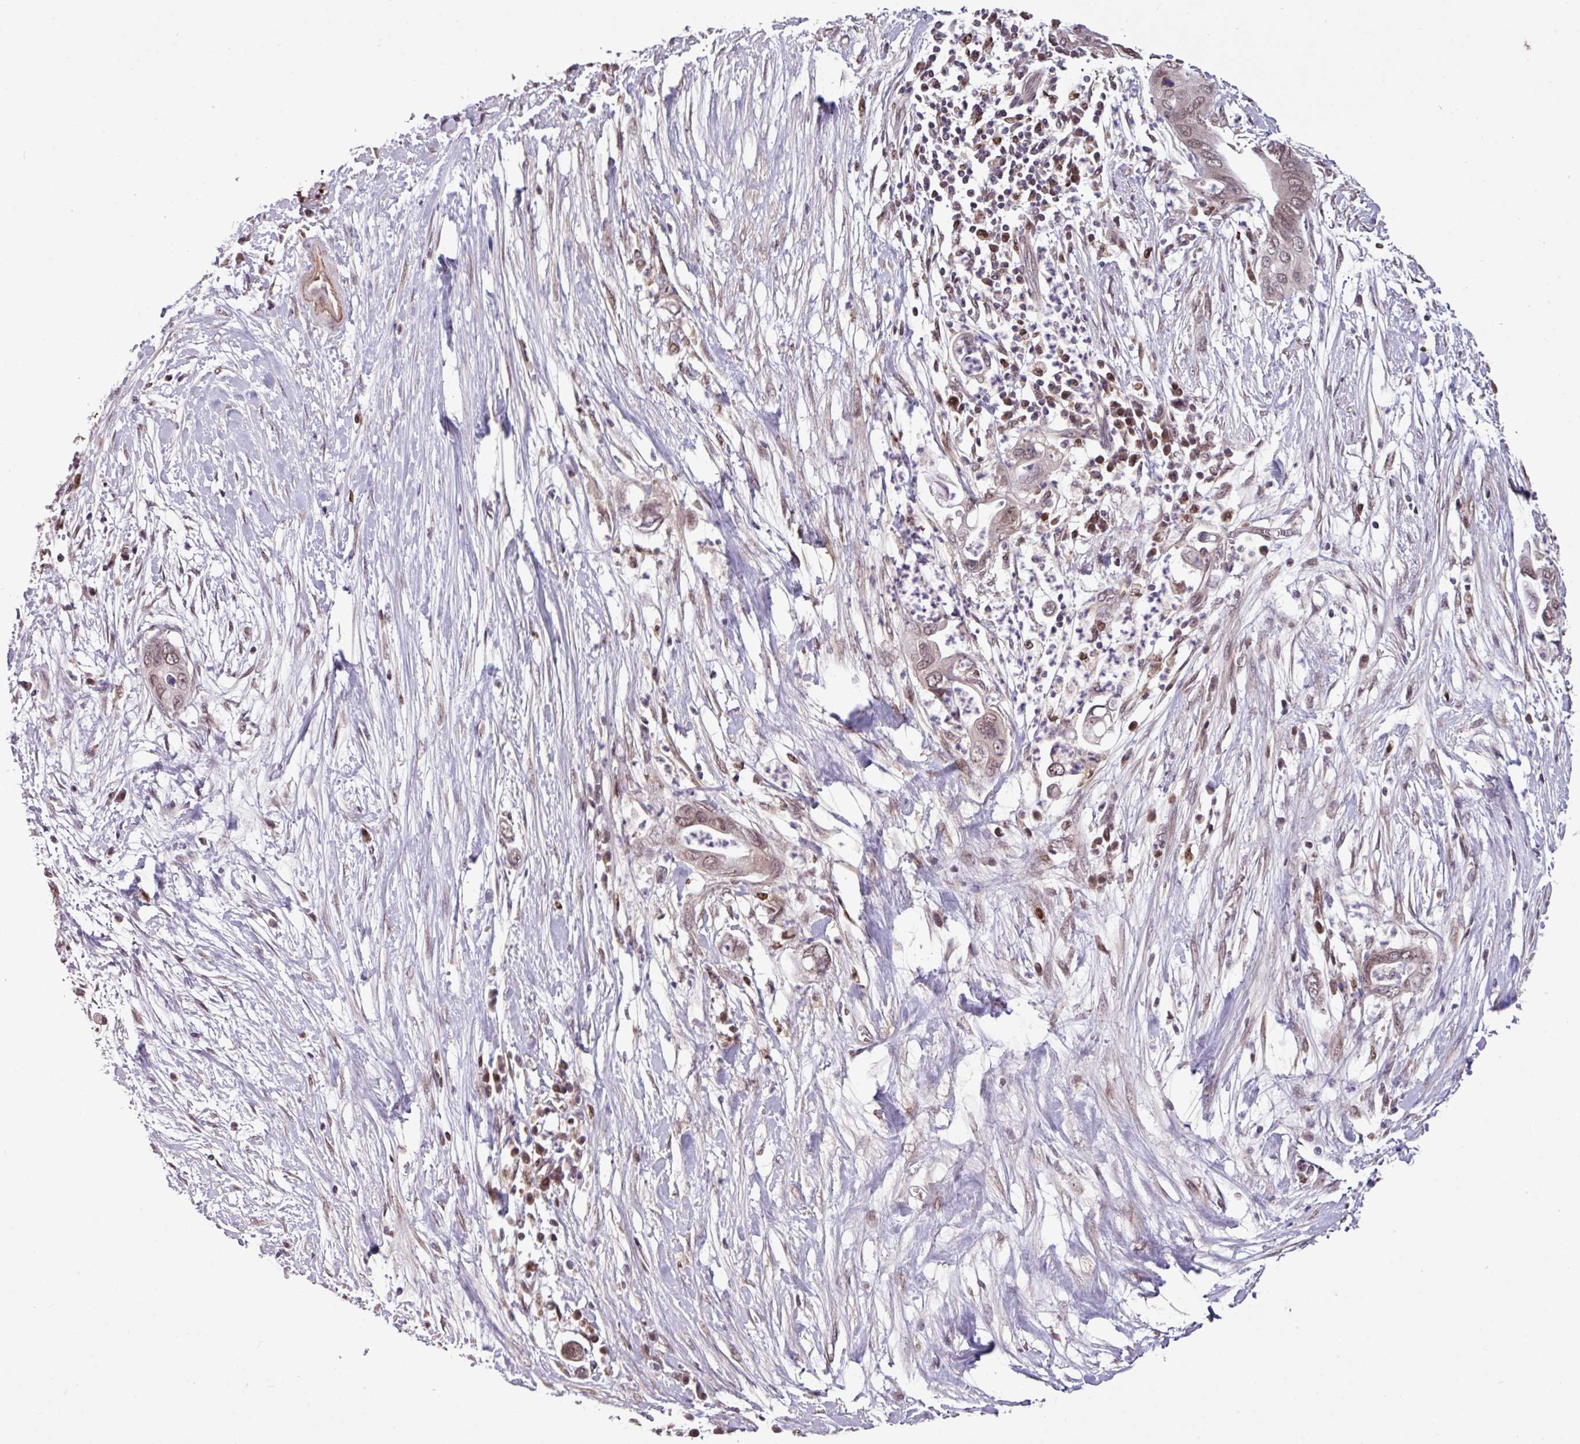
{"staining": {"intensity": "weak", "quantity": ">75%", "location": "nuclear"}, "tissue": "pancreatic cancer", "cell_type": "Tumor cells", "image_type": "cancer", "snomed": [{"axis": "morphology", "description": "Adenocarcinoma, NOS"}, {"axis": "topography", "description": "Pancreas"}], "caption": "The histopathology image demonstrates immunohistochemical staining of pancreatic cancer (adenocarcinoma). There is weak nuclear staining is seen in about >75% of tumor cells.", "gene": "SKIC2", "patient": {"sex": "male", "age": 75}}